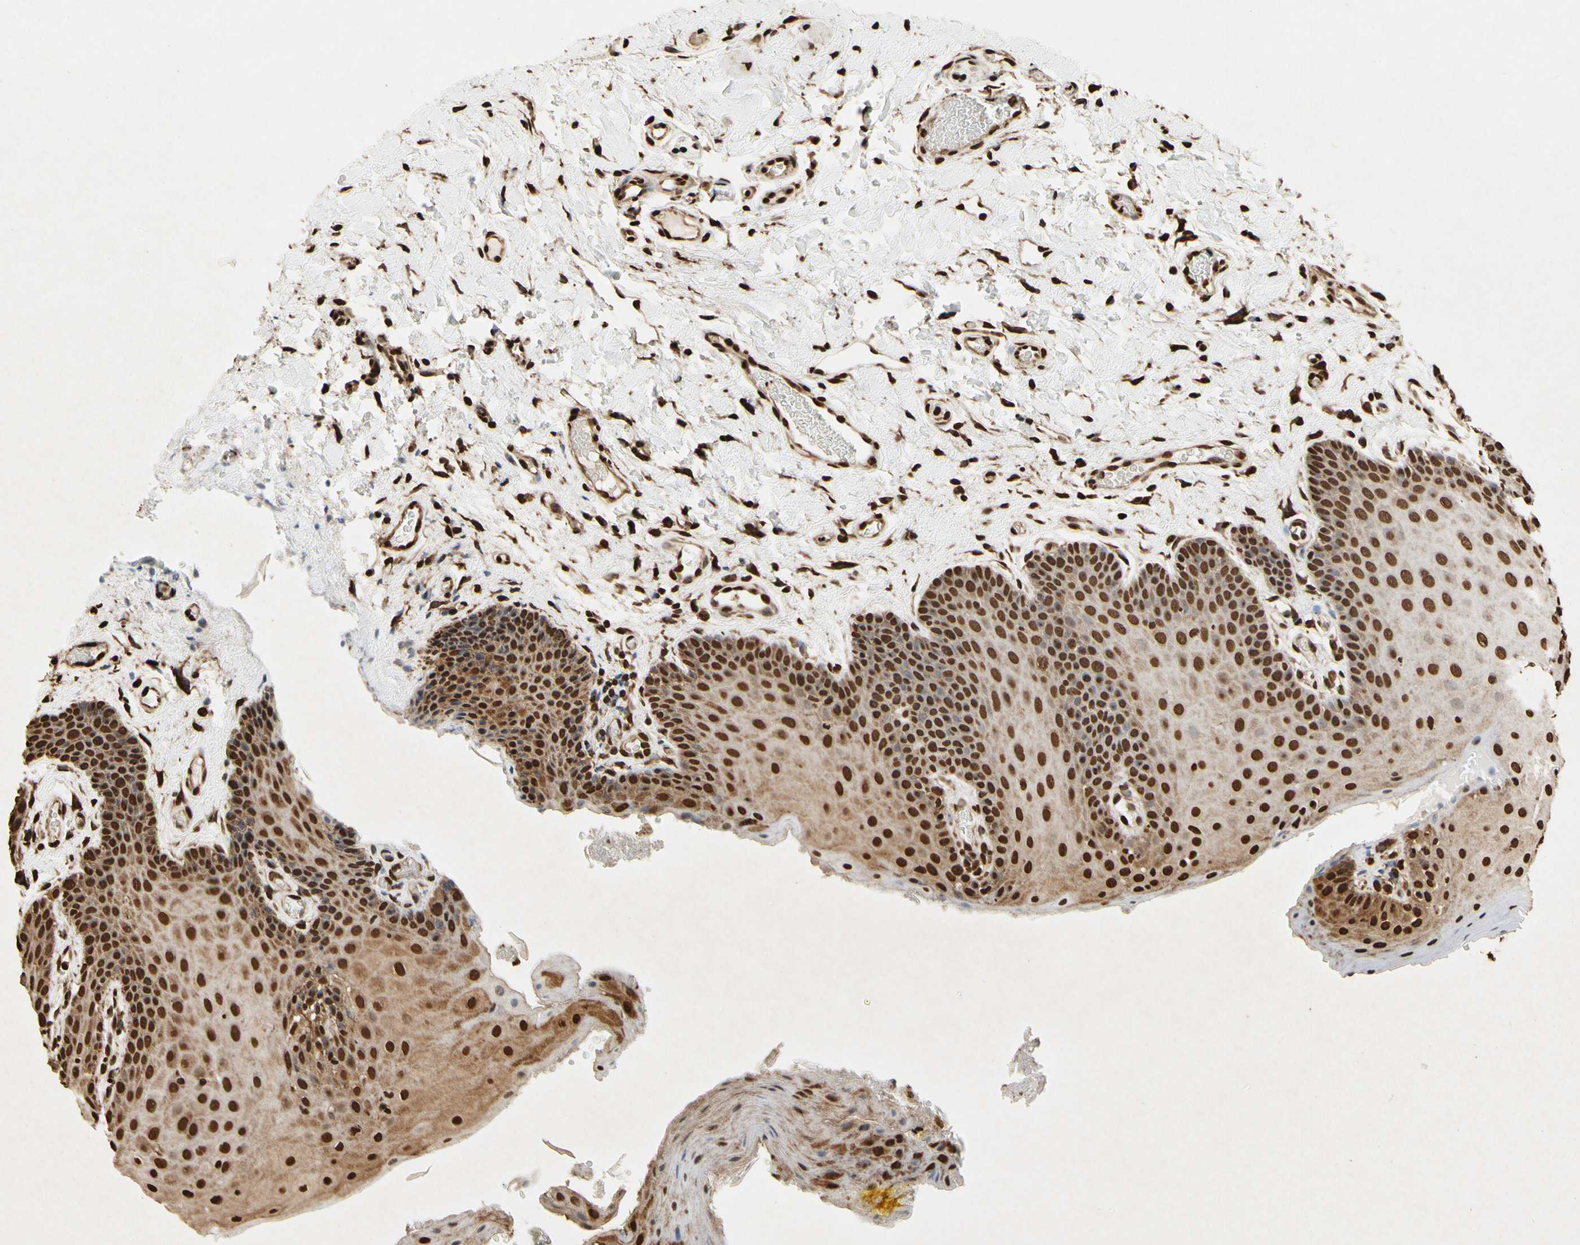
{"staining": {"intensity": "strong", "quantity": ">75%", "location": "cytoplasmic/membranous,nuclear"}, "tissue": "oral mucosa", "cell_type": "Squamous epithelial cells", "image_type": "normal", "snomed": [{"axis": "morphology", "description": "Normal tissue, NOS"}, {"axis": "topography", "description": "Oral tissue"}], "caption": "DAB (3,3'-diaminobenzidine) immunohistochemical staining of unremarkable oral mucosa reveals strong cytoplasmic/membranous,nuclear protein staining in approximately >75% of squamous epithelial cells. The staining was performed using DAB (3,3'-diaminobenzidine), with brown indicating positive protein expression. Nuclei are stained blue with hematoxylin.", "gene": "HNRNPK", "patient": {"sex": "male", "age": 54}}